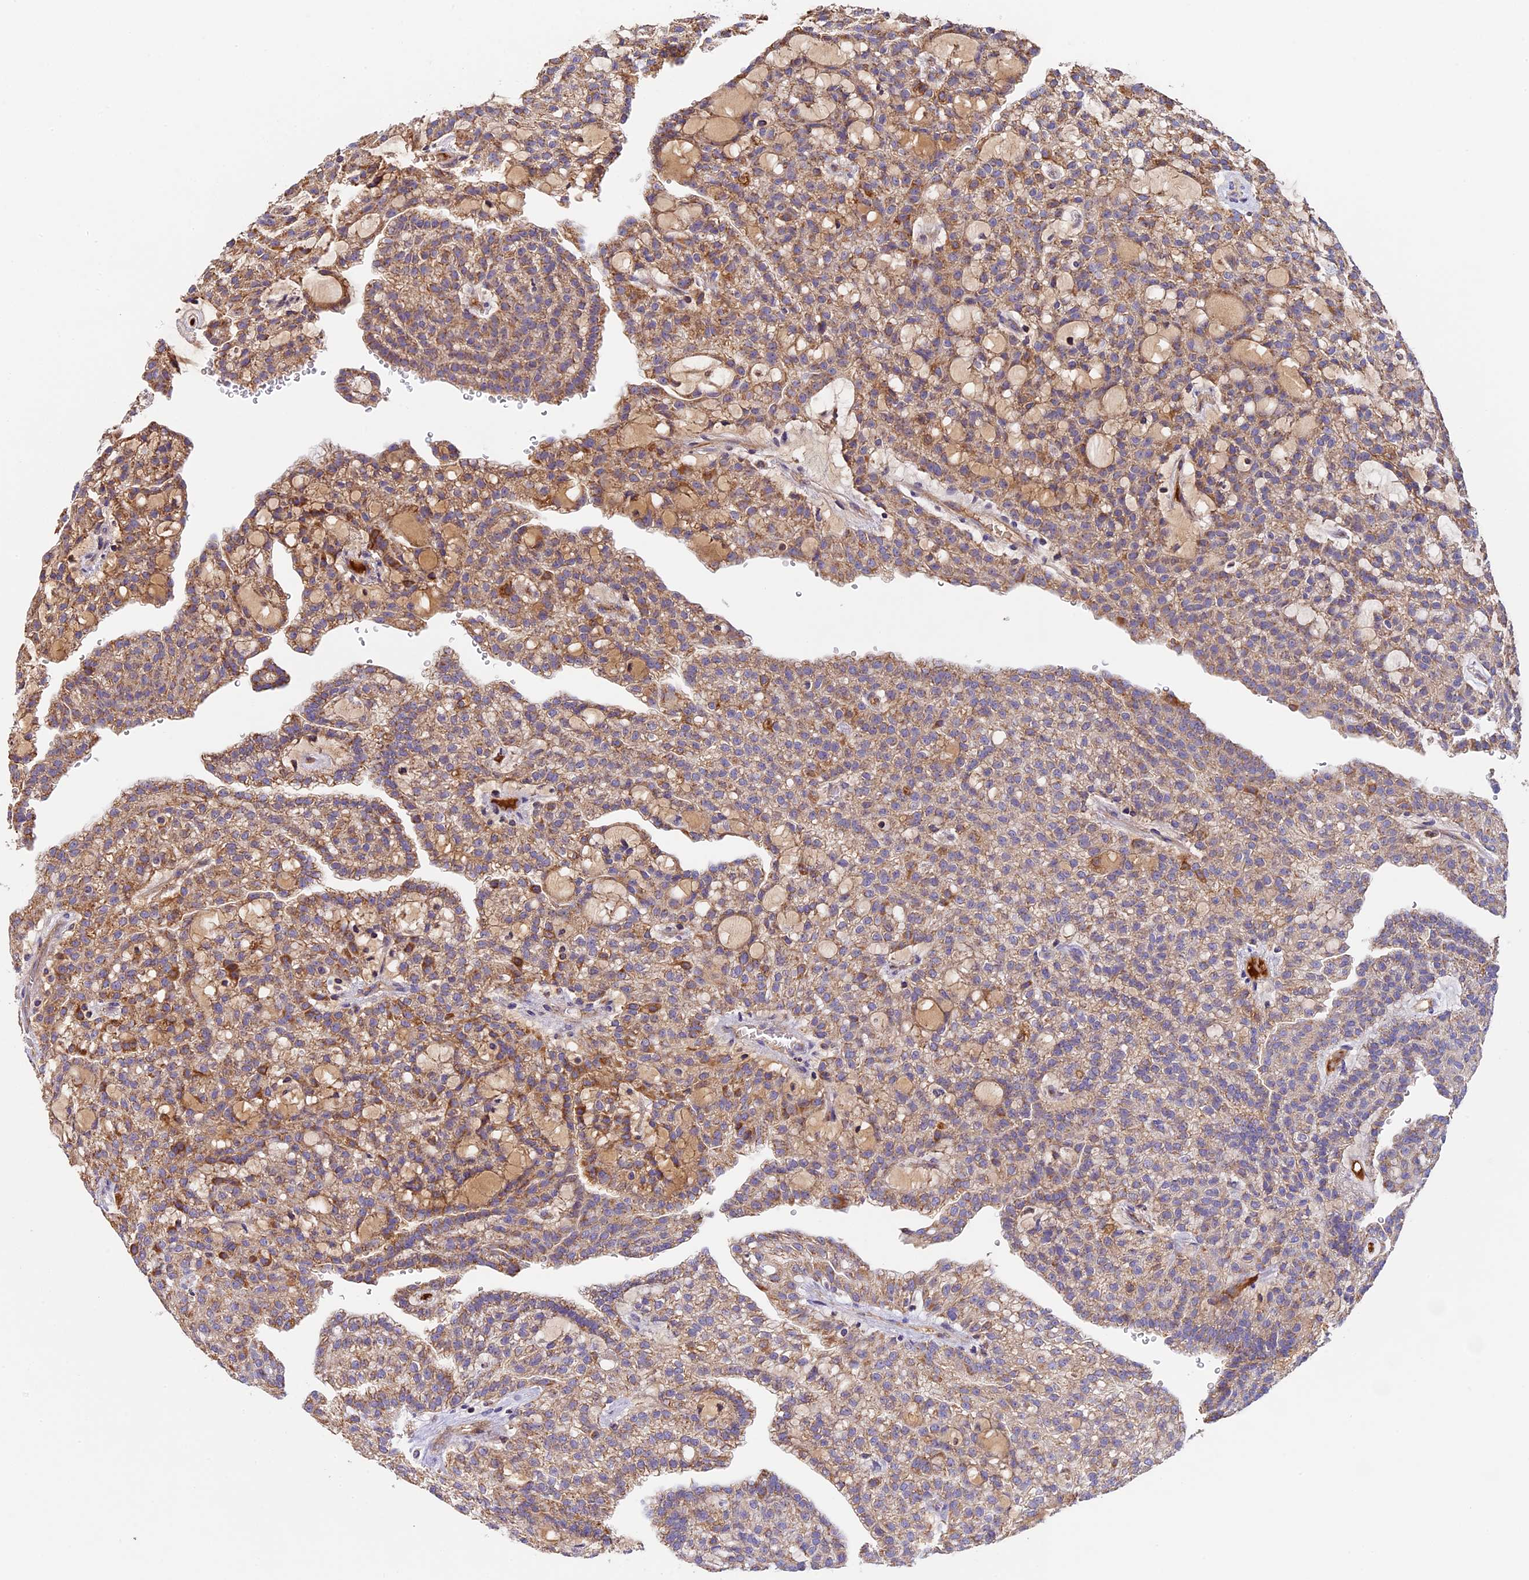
{"staining": {"intensity": "moderate", "quantity": ">75%", "location": "cytoplasmic/membranous"}, "tissue": "renal cancer", "cell_type": "Tumor cells", "image_type": "cancer", "snomed": [{"axis": "morphology", "description": "Adenocarcinoma, NOS"}, {"axis": "topography", "description": "Kidney"}], "caption": "This is a micrograph of immunohistochemistry staining of adenocarcinoma (renal), which shows moderate staining in the cytoplasmic/membranous of tumor cells.", "gene": "OCEL1", "patient": {"sex": "male", "age": 63}}